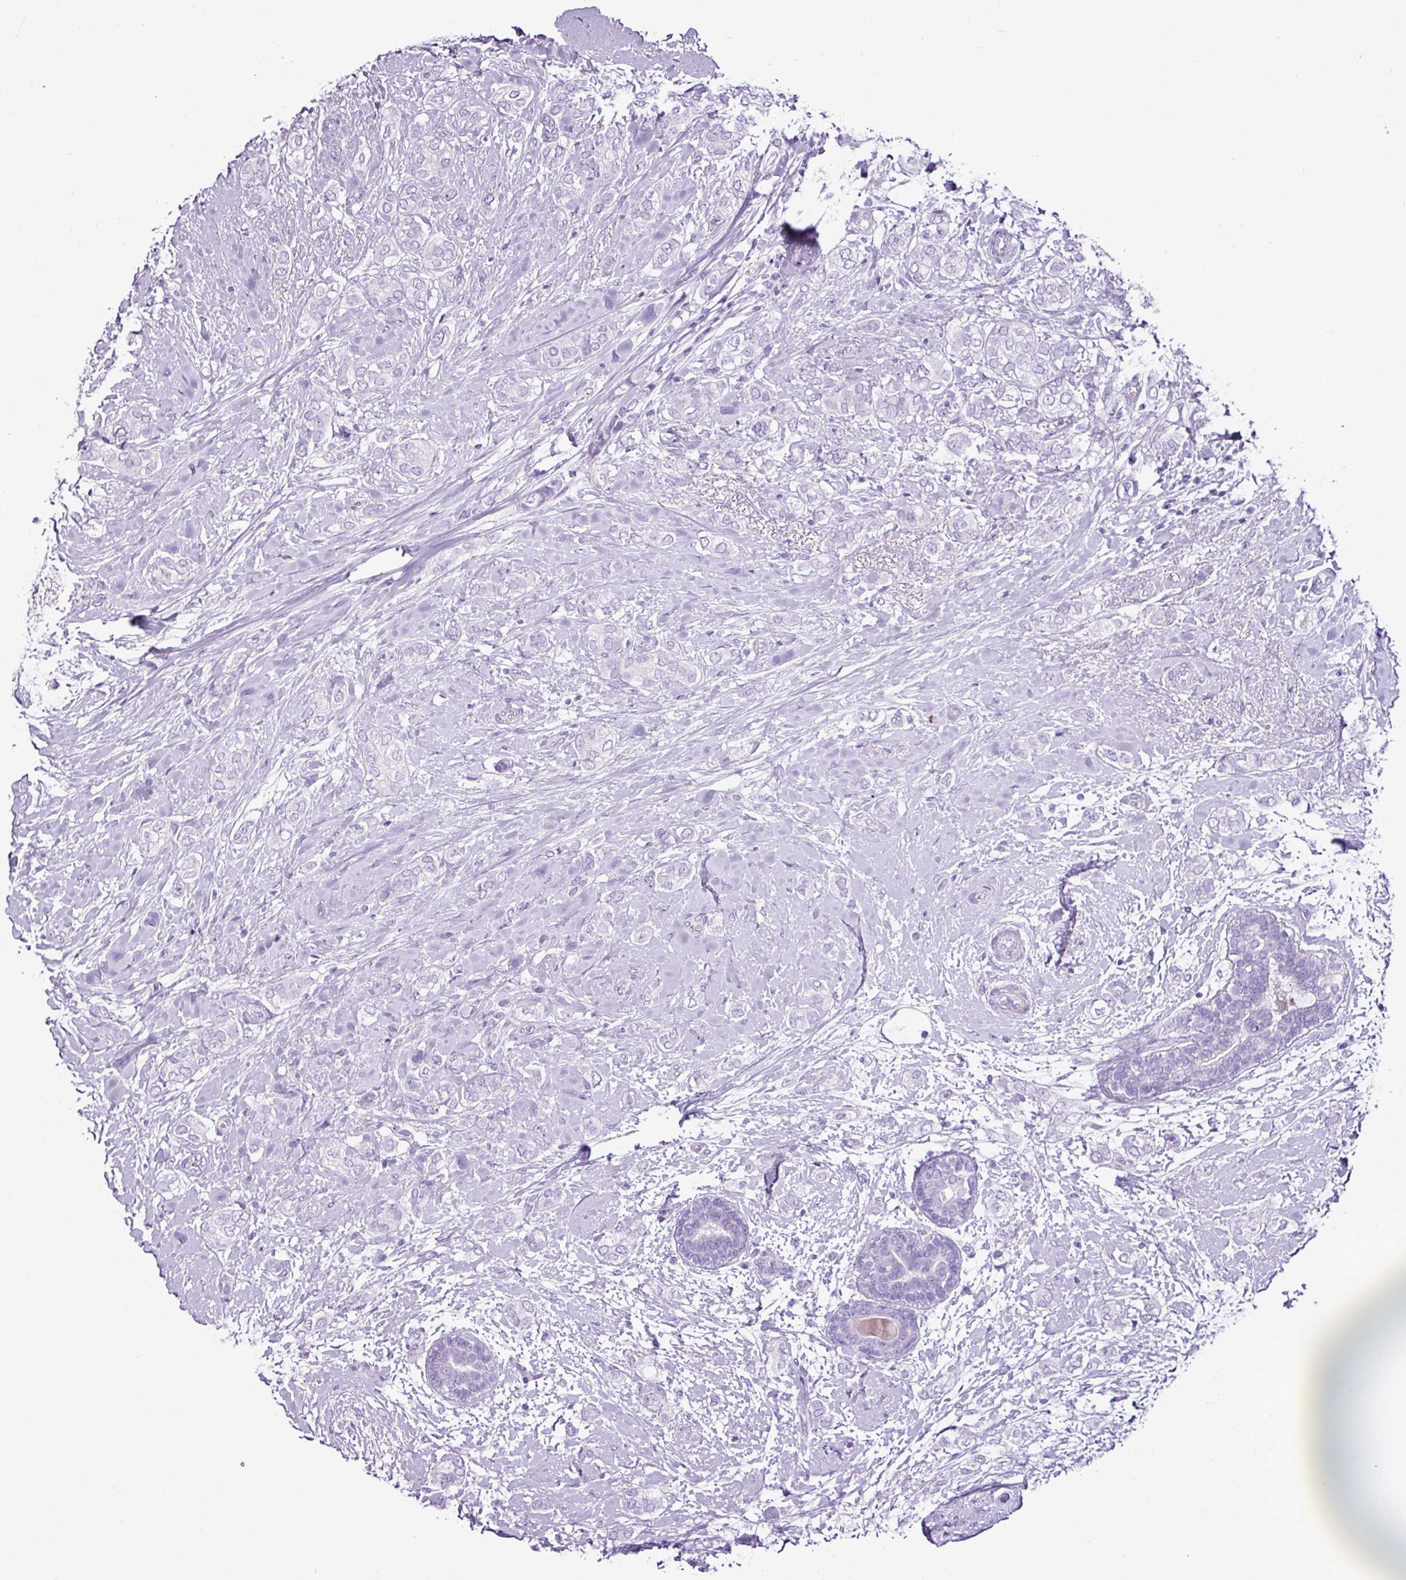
{"staining": {"intensity": "negative", "quantity": "none", "location": "none"}, "tissue": "breast cancer", "cell_type": "Tumor cells", "image_type": "cancer", "snomed": [{"axis": "morphology", "description": "Duct carcinoma"}, {"axis": "topography", "description": "Breast"}], "caption": "DAB (3,3'-diaminobenzidine) immunohistochemical staining of breast invasive ductal carcinoma reveals no significant staining in tumor cells.", "gene": "LILRB4", "patient": {"sex": "female", "age": 73}}